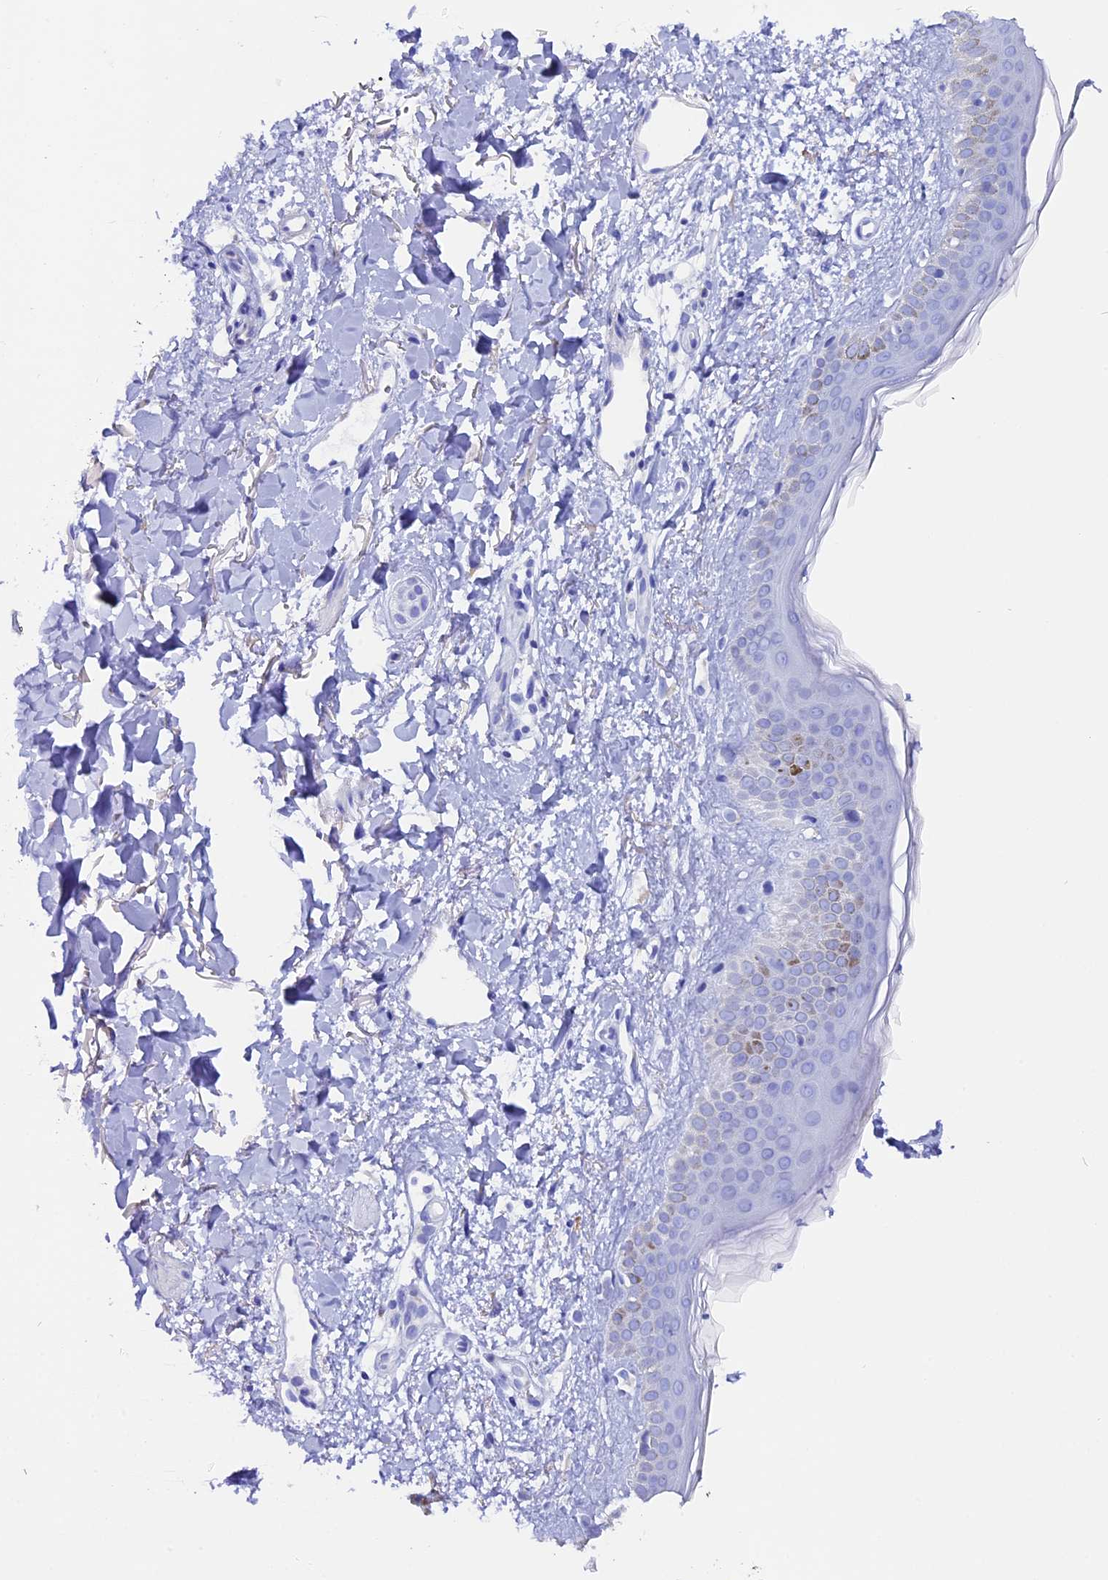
{"staining": {"intensity": "negative", "quantity": "none", "location": "none"}, "tissue": "skin", "cell_type": "Fibroblasts", "image_type": "normal", "snomed": [{"axis": "morphology", "description": "Normal tissue, NOS"}, {"axis": "topography", "description": "Skin"}], "caption": "An immunohistochemistry photomicrograph of benign skin is shown. There is no staining in fibroblasts of skin.", "gene": "FKBP11", "patient": {"sex": "female", "age": 58}}